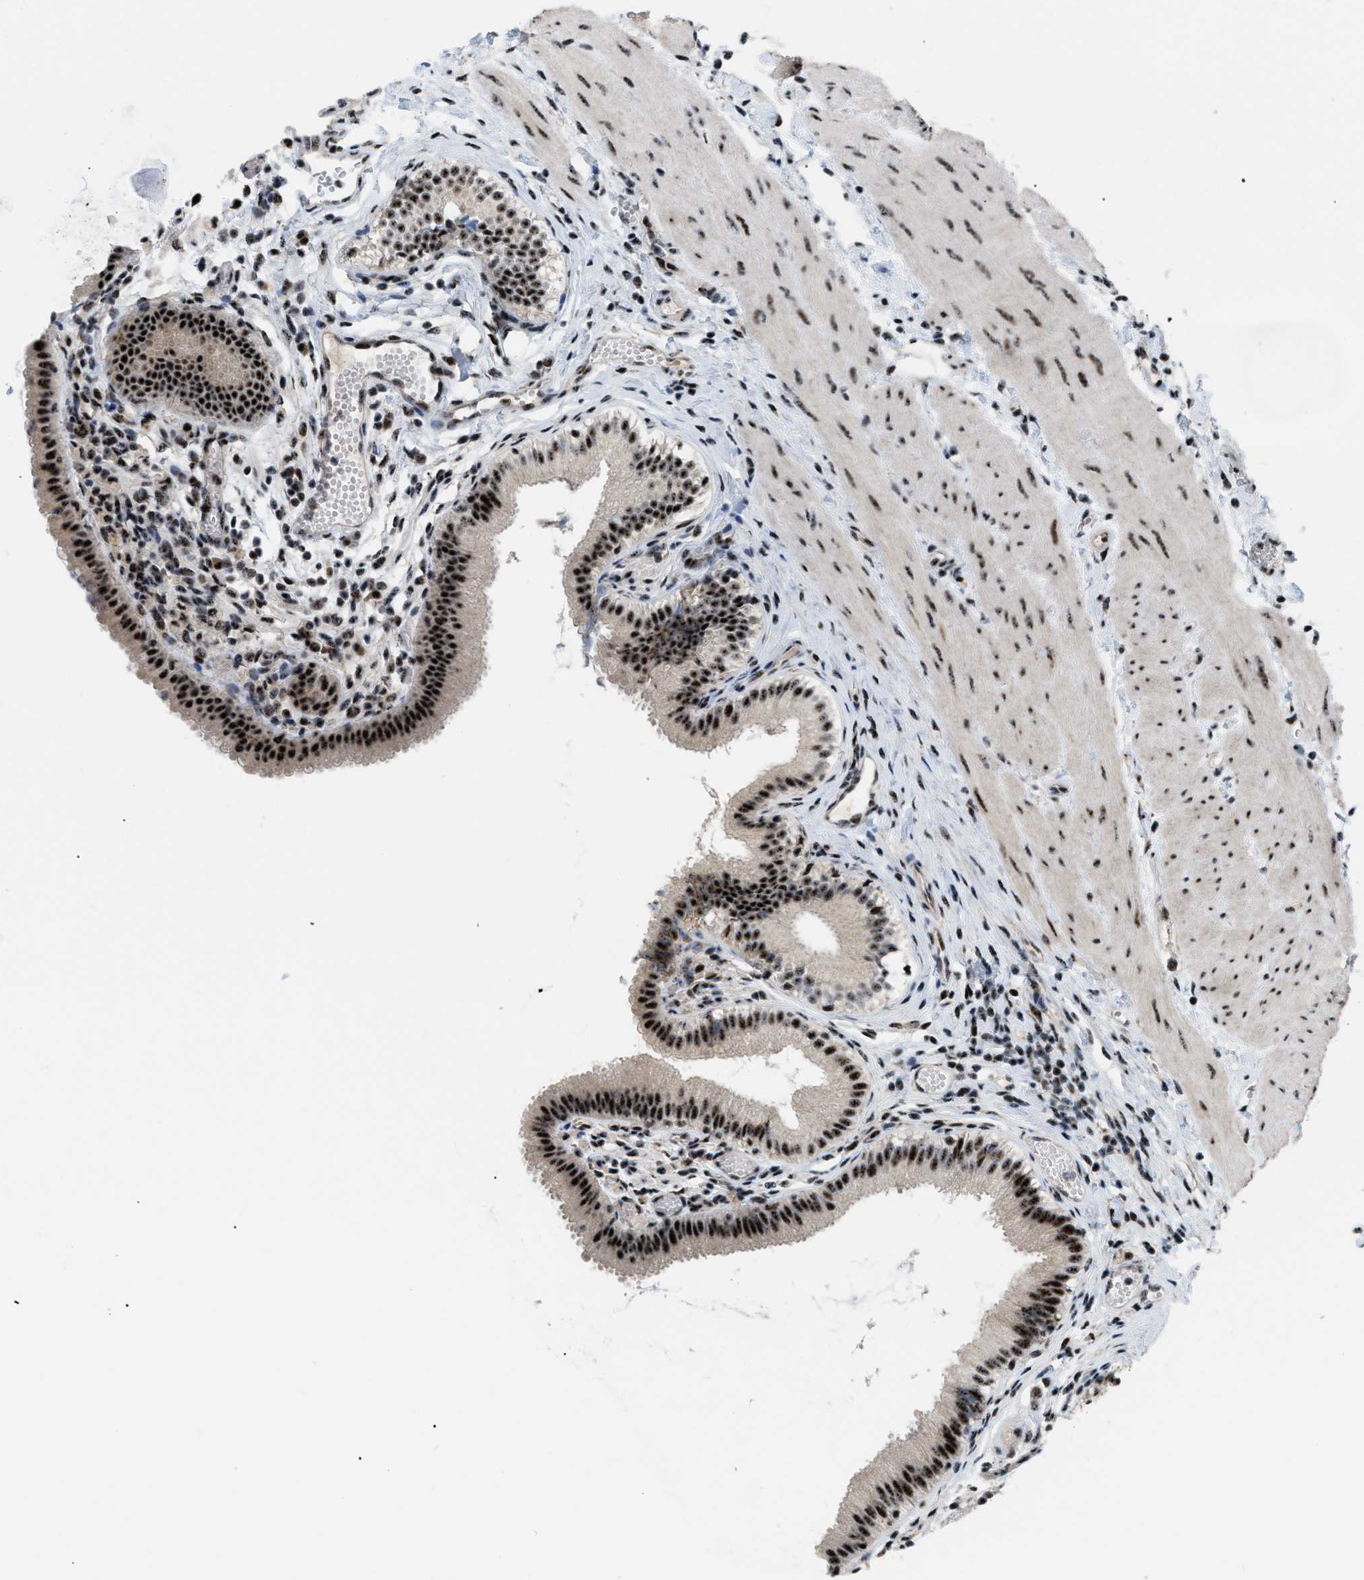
{"staining": {"intensity": "strong", "quantity": ">75%", "location": "nuclear"}, "tissue": "gallbladder", "cell_type": "Glandular cells", "image_type": "normal", "snomed": [{"axis": "morphology", "description": "Normal tissue, NOS"}, {"axis": "topography", "description": "Gallbladder"}], "caption": "Gallbladder stained for a protein demonstrates strong nuclear positivity in glandular cells. (IHC, brightfield microscopy, high magnification).", "gene": "CDR2", "patient": {"sex": "female", "age": 26}}